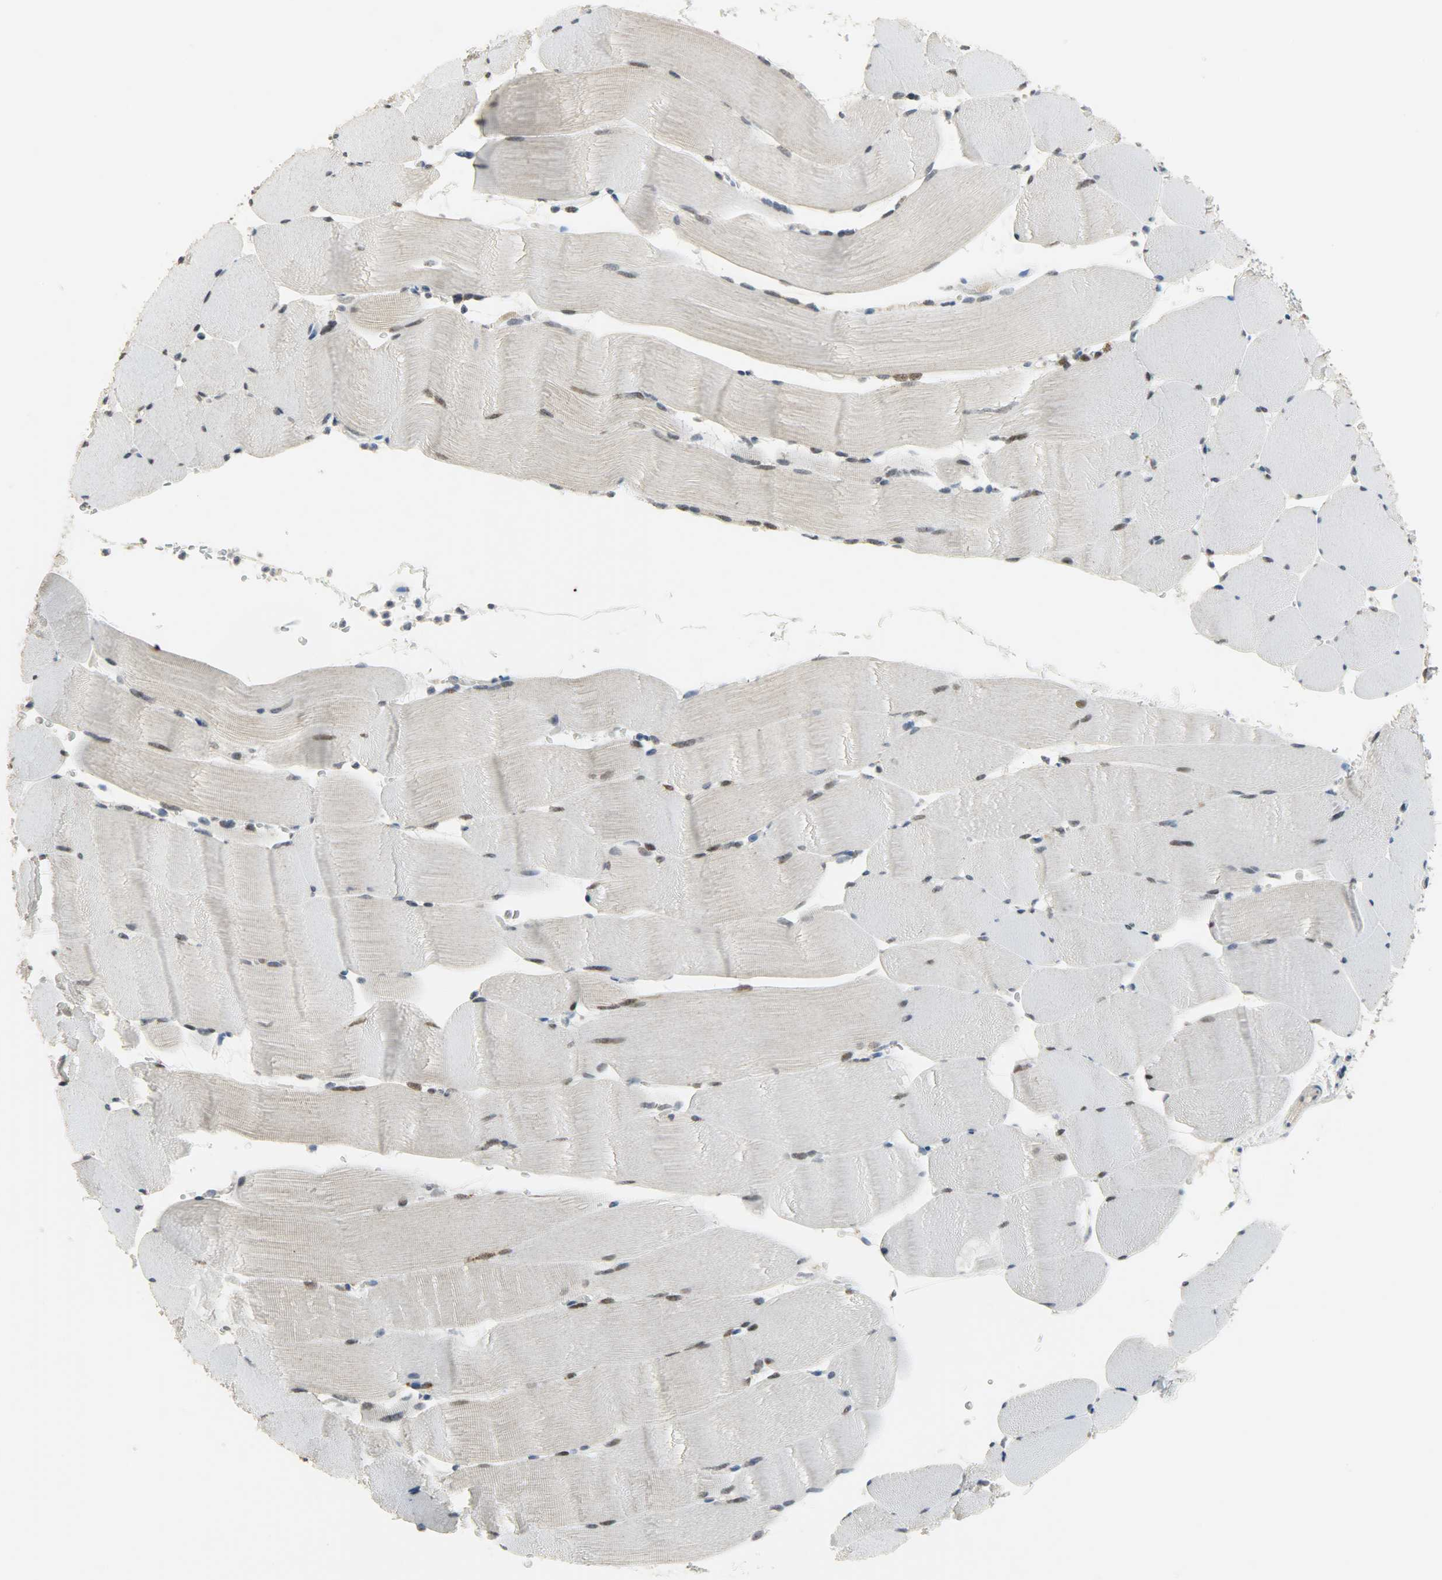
{"staining": {"intensity": "weak", "quantity": "<25%", "location": "nuclear"}, "tissue": "skeletal muscle", "cell_type": "Myocytes", "image_type": "normal", "snomed": [{"axis": "morphology", "description": "Normal tissue, NOS"}, {"axis": "topography", "description": "Skeletal muscle"}], "caption": "DAB (3,3'-diaminobenzidine) immunohistochemical staining of normal human skeletal muscle demonstrates no significant positivity in myocytes.", "gene": "DNAJB6", "patient": {"sex": "male", "age": 62}}